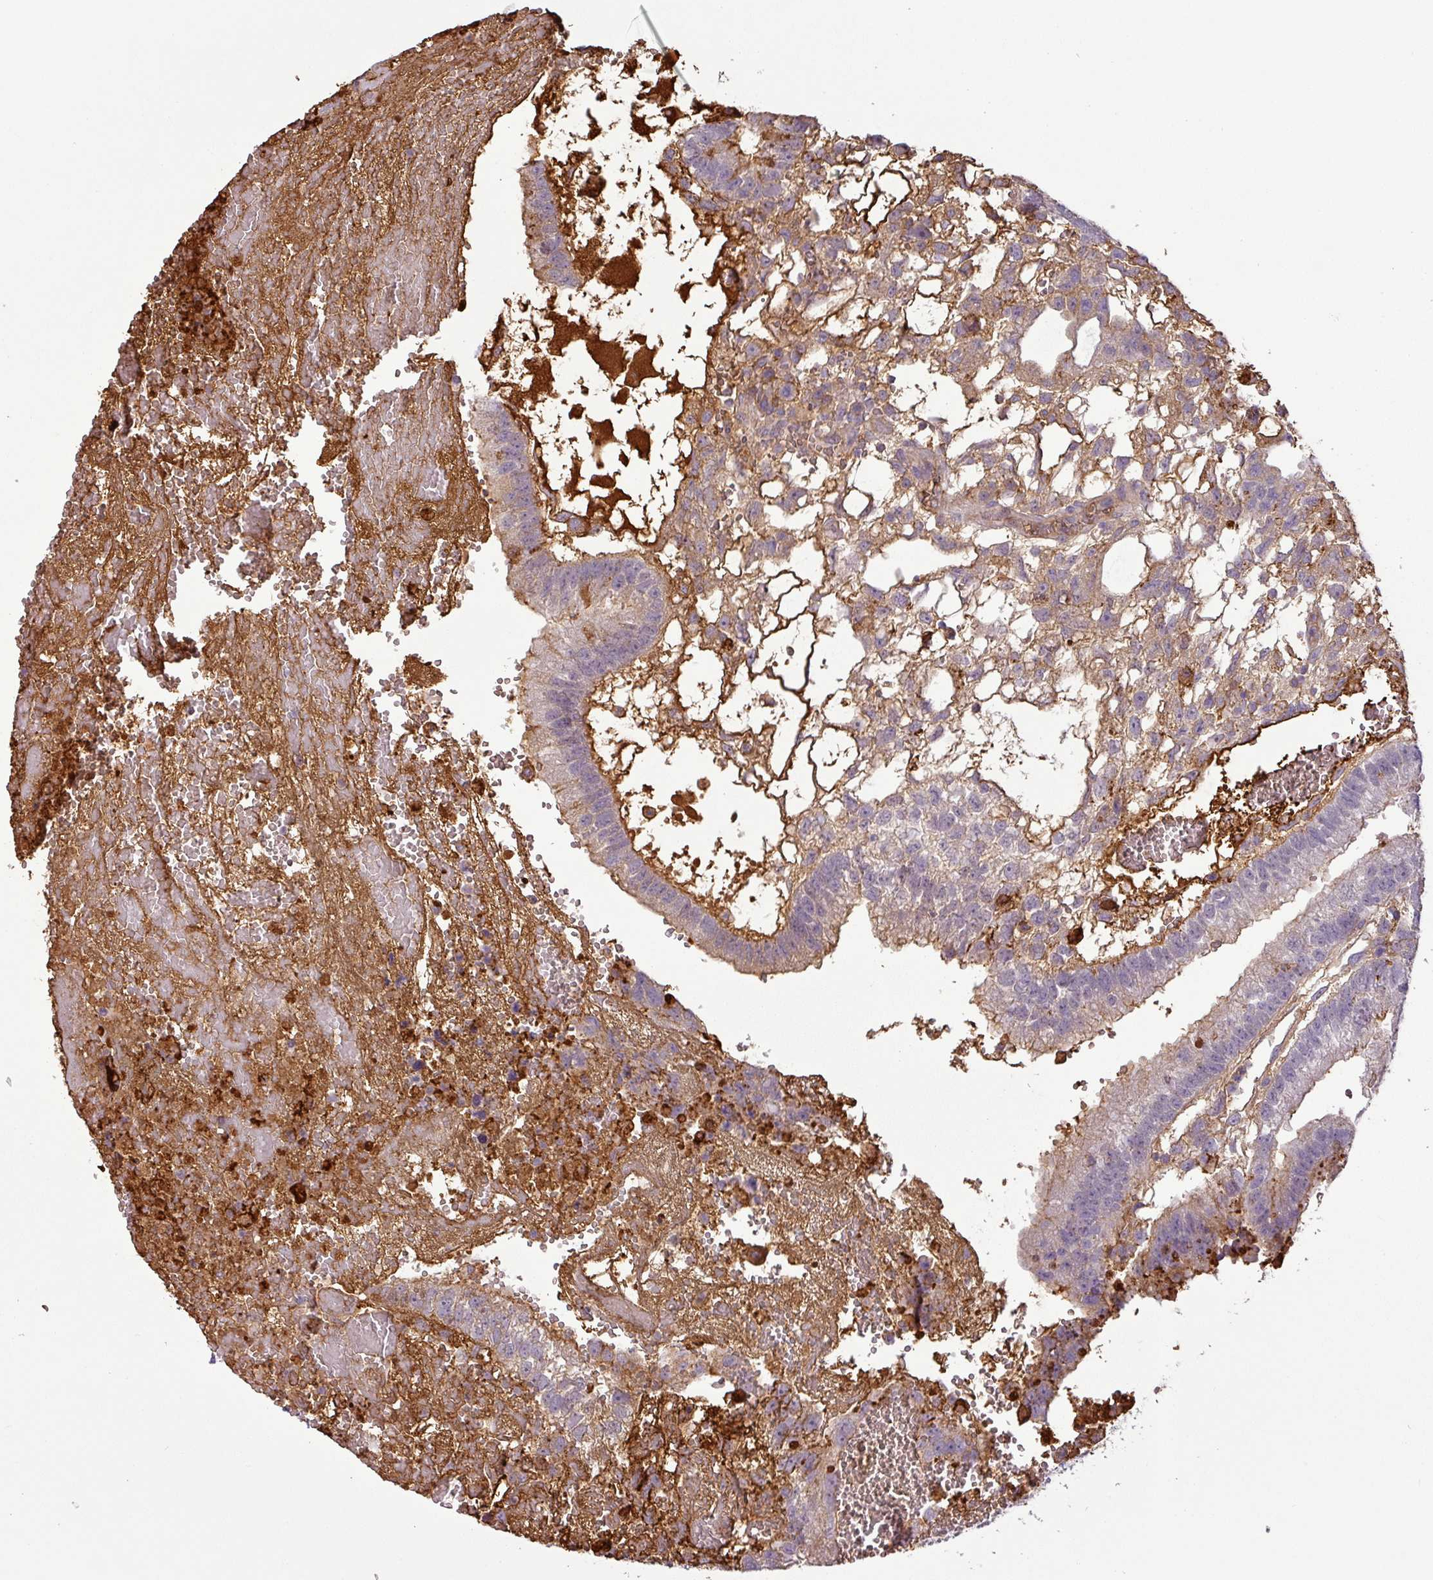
{"staining": {"intensity": "moderate", "quantity": "25%-75%", "location": "cytoplasmic/membranous"}, "tissue": "testis cancer", "cell_type": "Tumor cells", "image_type": "cancer", "snomed": [{"axis": "morphology", "description": "Normal tissue, NOS"}, {"axis": "morphology", "description": "Carcinoma, Embryonal, NOS"}, {"axis": "topography", "description": "Testis"}], "caption": "DAB immunohistochemical staining of testis embryonal carcinoma displays moderate cytoplasmic/membranous protein positivity in about 25%-75% of tumor cells. (Brightfield microscopy of DAB IHC at high magnification).", "gene": "APOC1", "patient": {"sex": "male", "age": 32}}